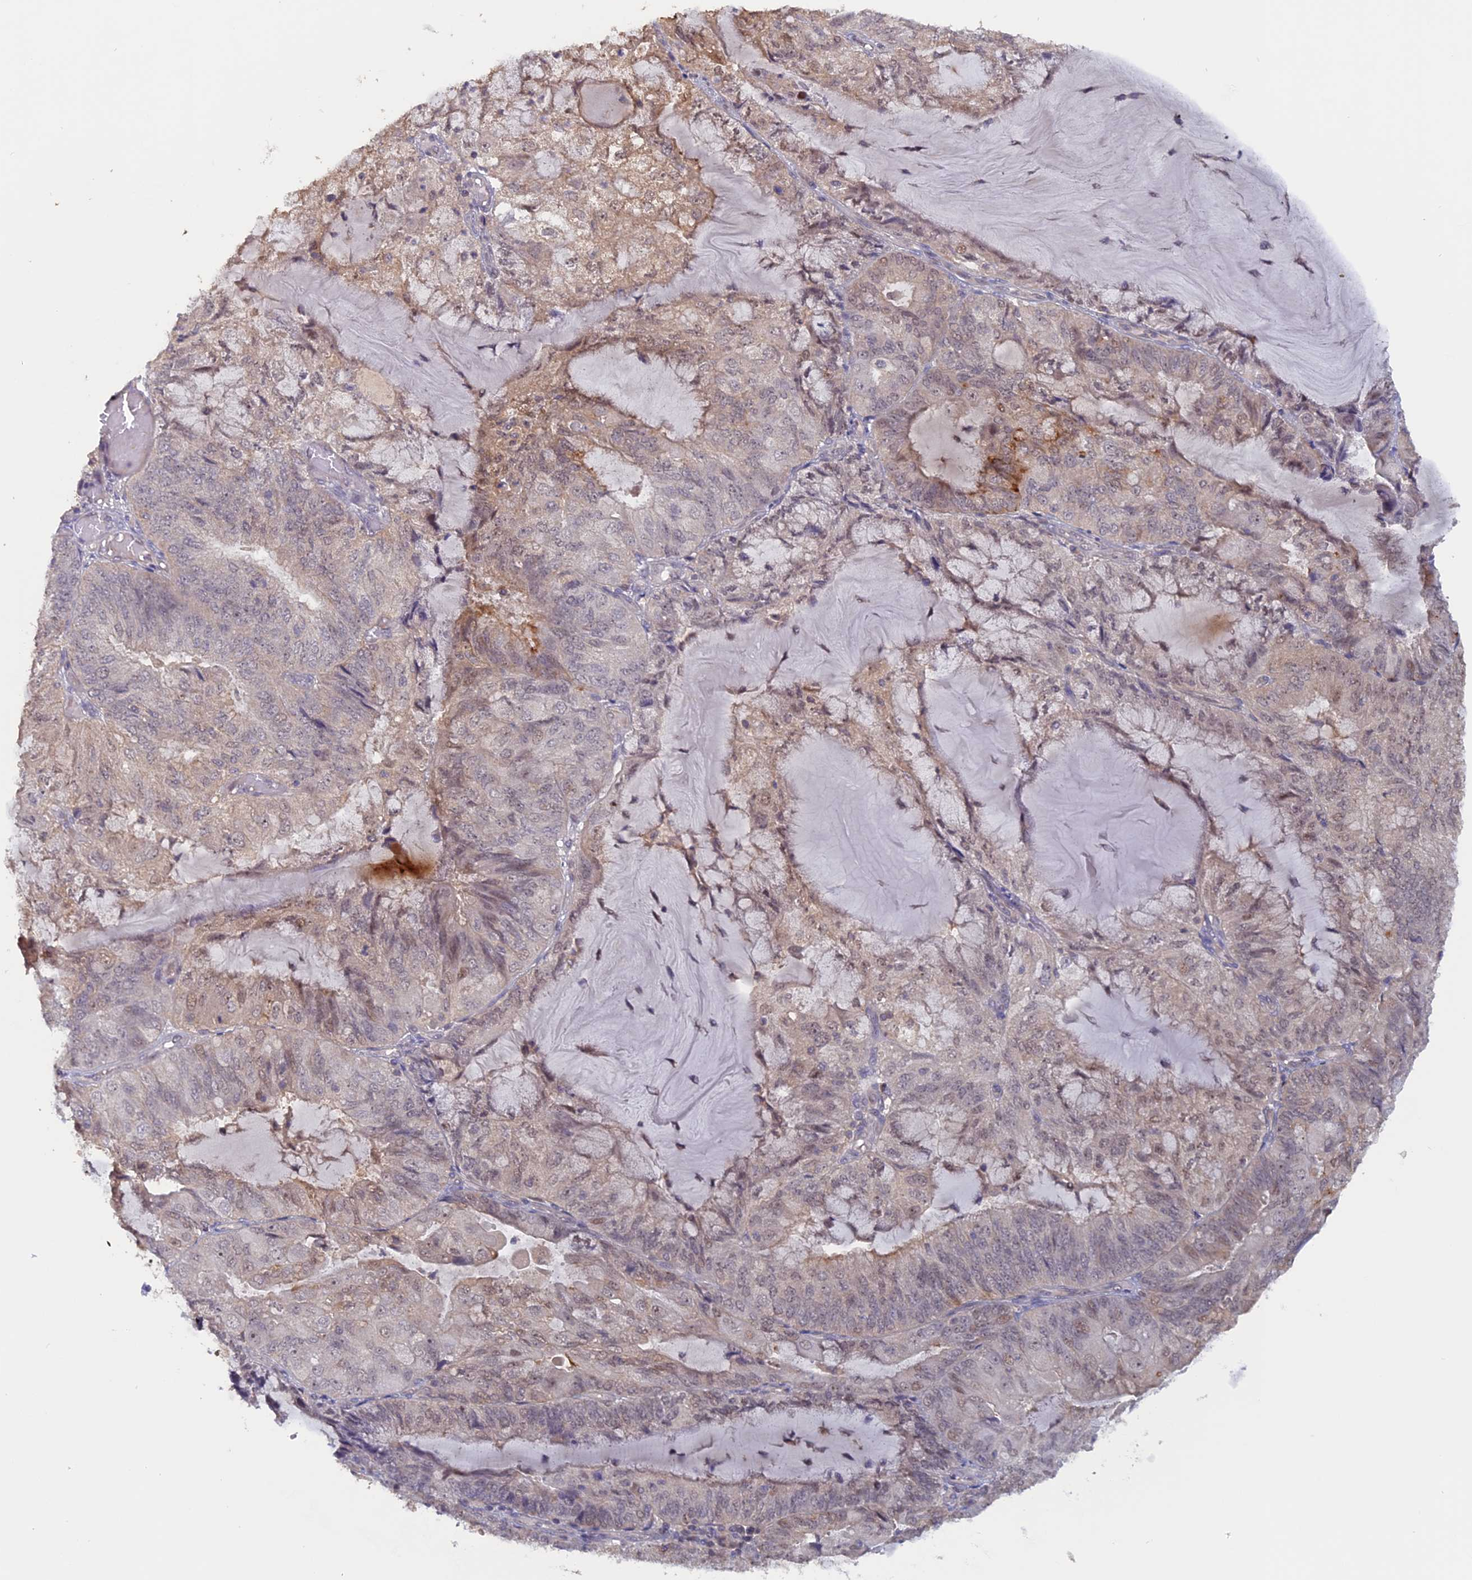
{"staining": {"intensity": "weak", "quantity": "25%-75%", "location": "nuclear"}, "tissue": "endometrial cancer", "cell_type": "Tumor cells", "image_type": "cancer", "snomed": [{"axis": "morphology", "description": "Adenocarcinoma, NOS"}, {"axis": "topography", "description": "Endometrium"}], "caption": "This is a micrograph of IHC staining of endometrial cancer, which shows weak positivity in the nuclear of tumor cells.", "gene": "FAM98C", "patient": {"sex": "female", "age": 81}}